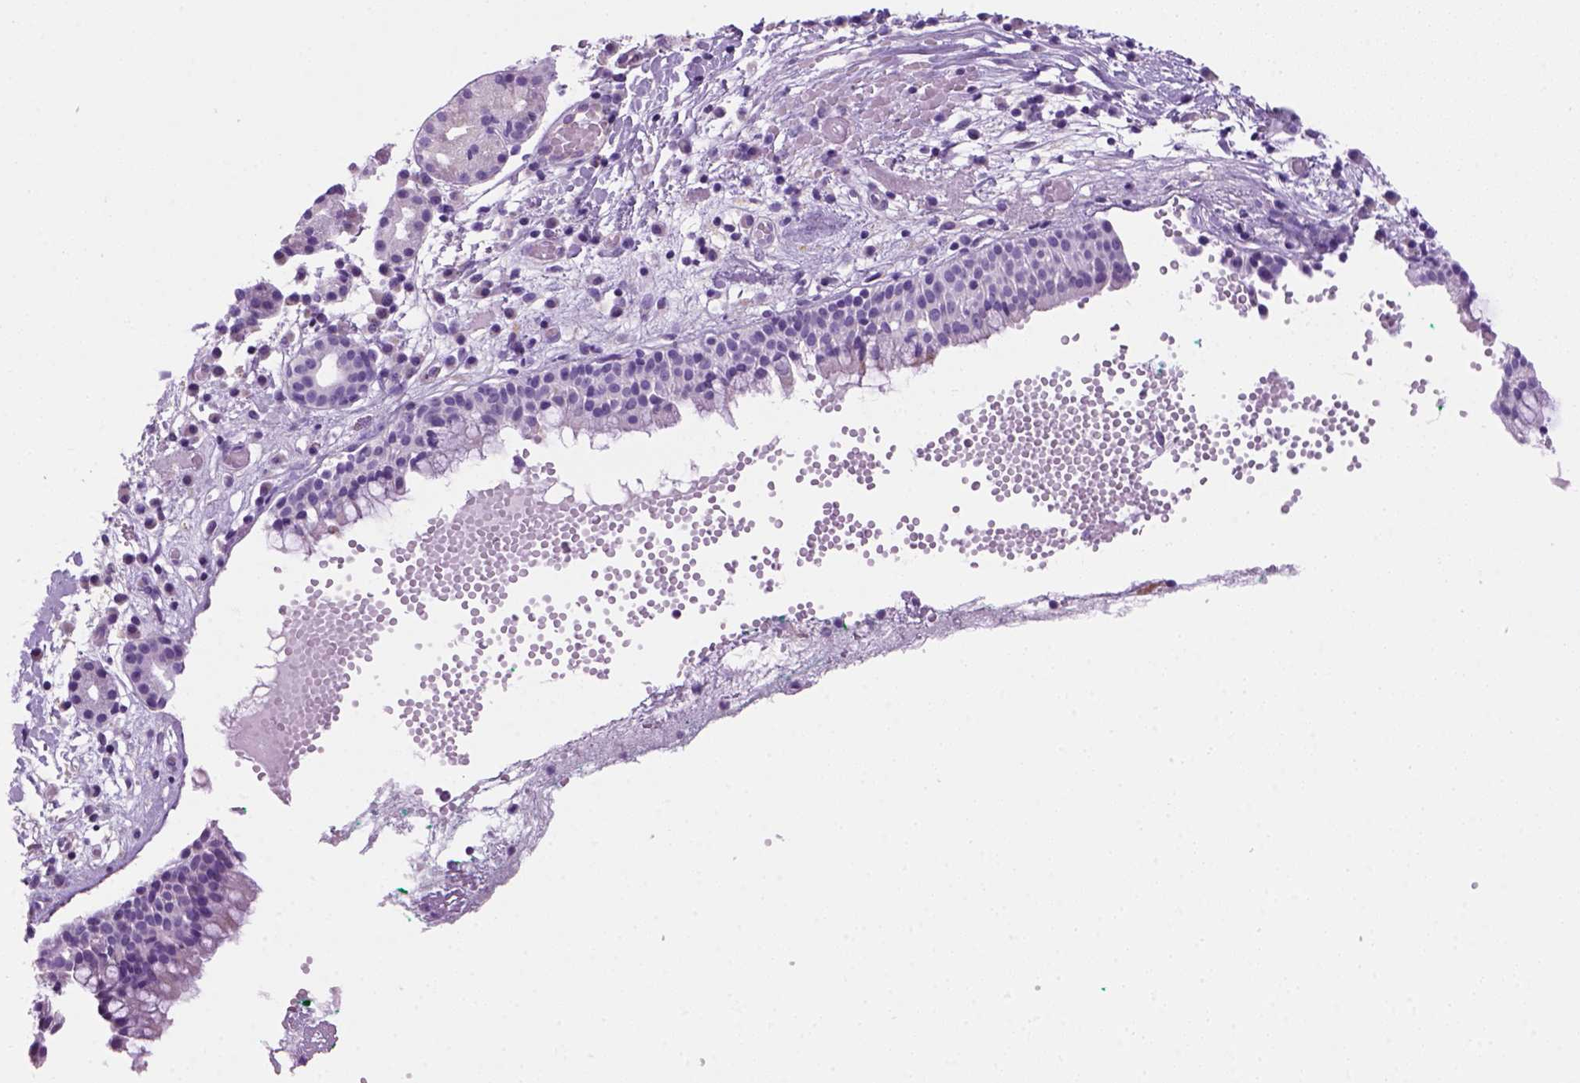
{"staining": {"intensity": "negative", "quantity": "none", "location": "none"}, "tissue": "nasopharynx", "cell_type": "Respiratory epithelial cells", "image_type": "normal", "snomed": [{"axis": "morphology", "description": "Normal tissue, NOS"}, {"axis": "morphology", "description": "Basal cell carcinoma"}, {"axis": "topography", "description": "Cartilage tissue"}, {"axis": "topography", "description": "Nasopharynx"}, {"axis": "topography", "description": "Oral tissue"}], "caption": "IHC micrograph of benign human nasopharynx stained for a protein (brown), which demonstrates no staining in respiratory epithelial cells.", "gene": "ARHGEF33", "patient": {"sex": "female", "age": 77}}